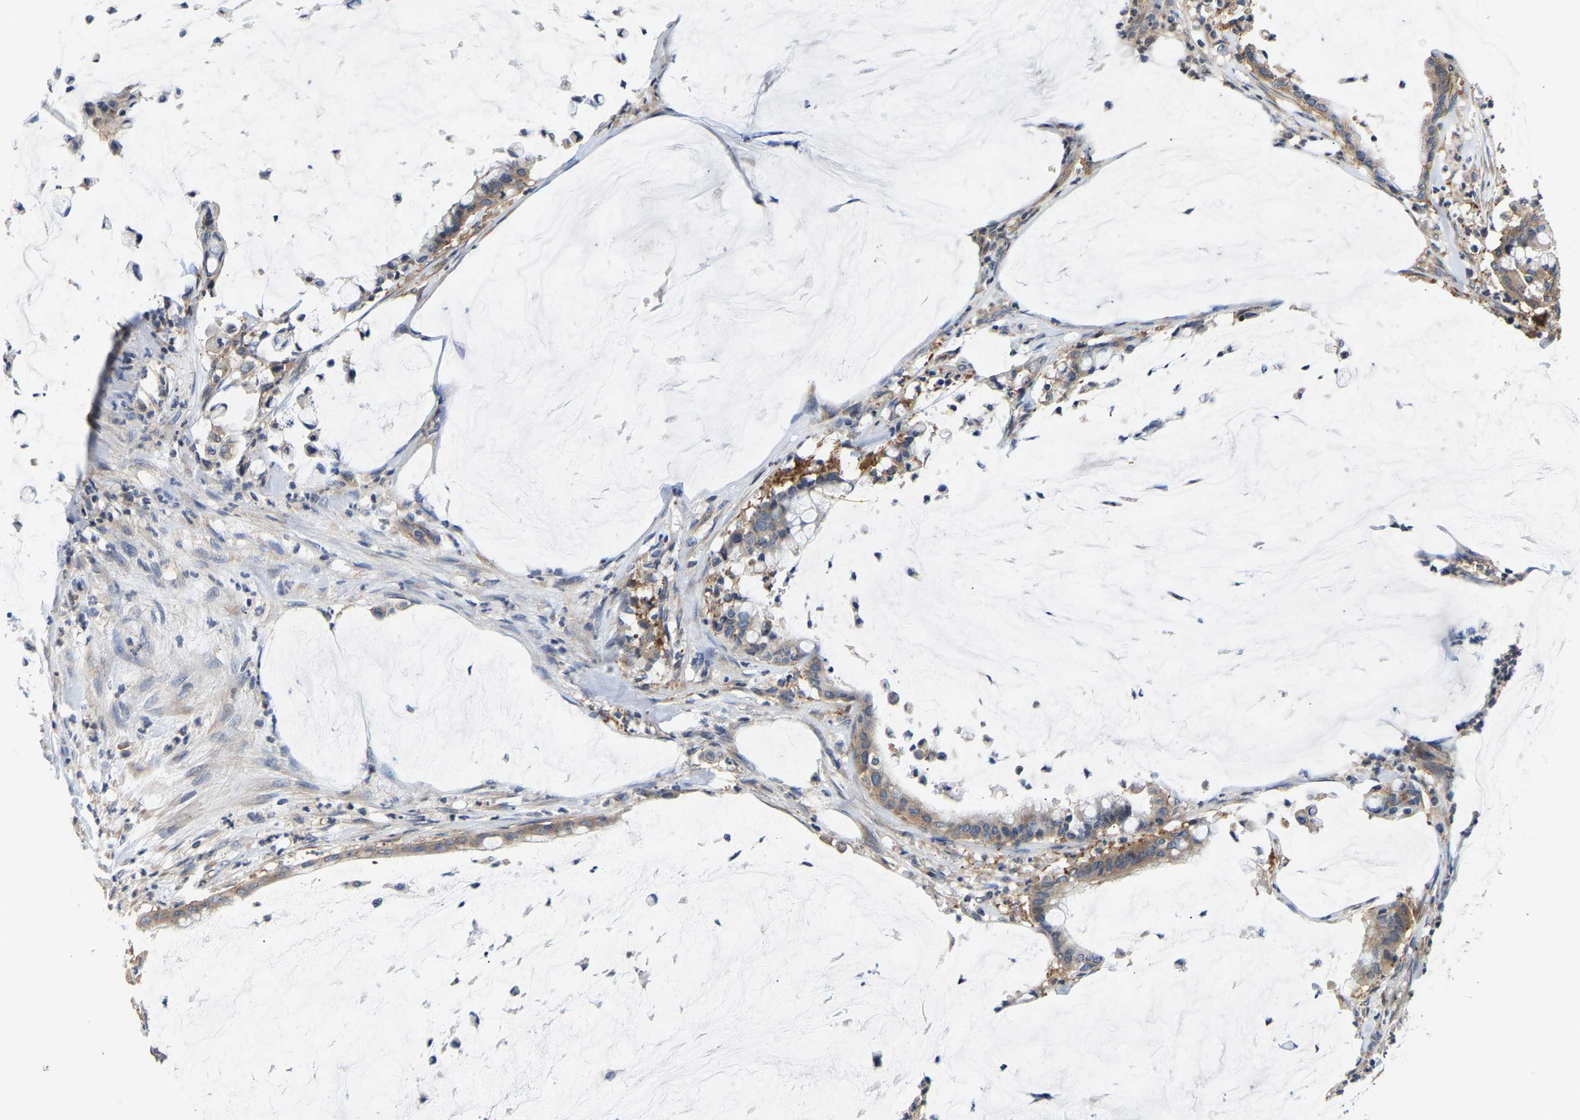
{"staining": {"intensity": "weak", "quantity": ">75%", "location": "cytoplasmic/membranous"}, "tissue": "pancreatic cancer", "cell_type": "Tumor cells", "image_type": "cancer", "snomed": [{"axis": "morphology", "description": "Adenocarcinoma, NOS"}, {"axis": "topography", "description": "Pancreas"}], "caption": "Pancreatic adenocarcinoma tissue reveals weak cytoplasmic/membranous expression in approximately >75% of tumor cells, visualized by immunohistochemistry.", "gene": "AIMP2", "patient": {"sex": "male", "age": 41}}